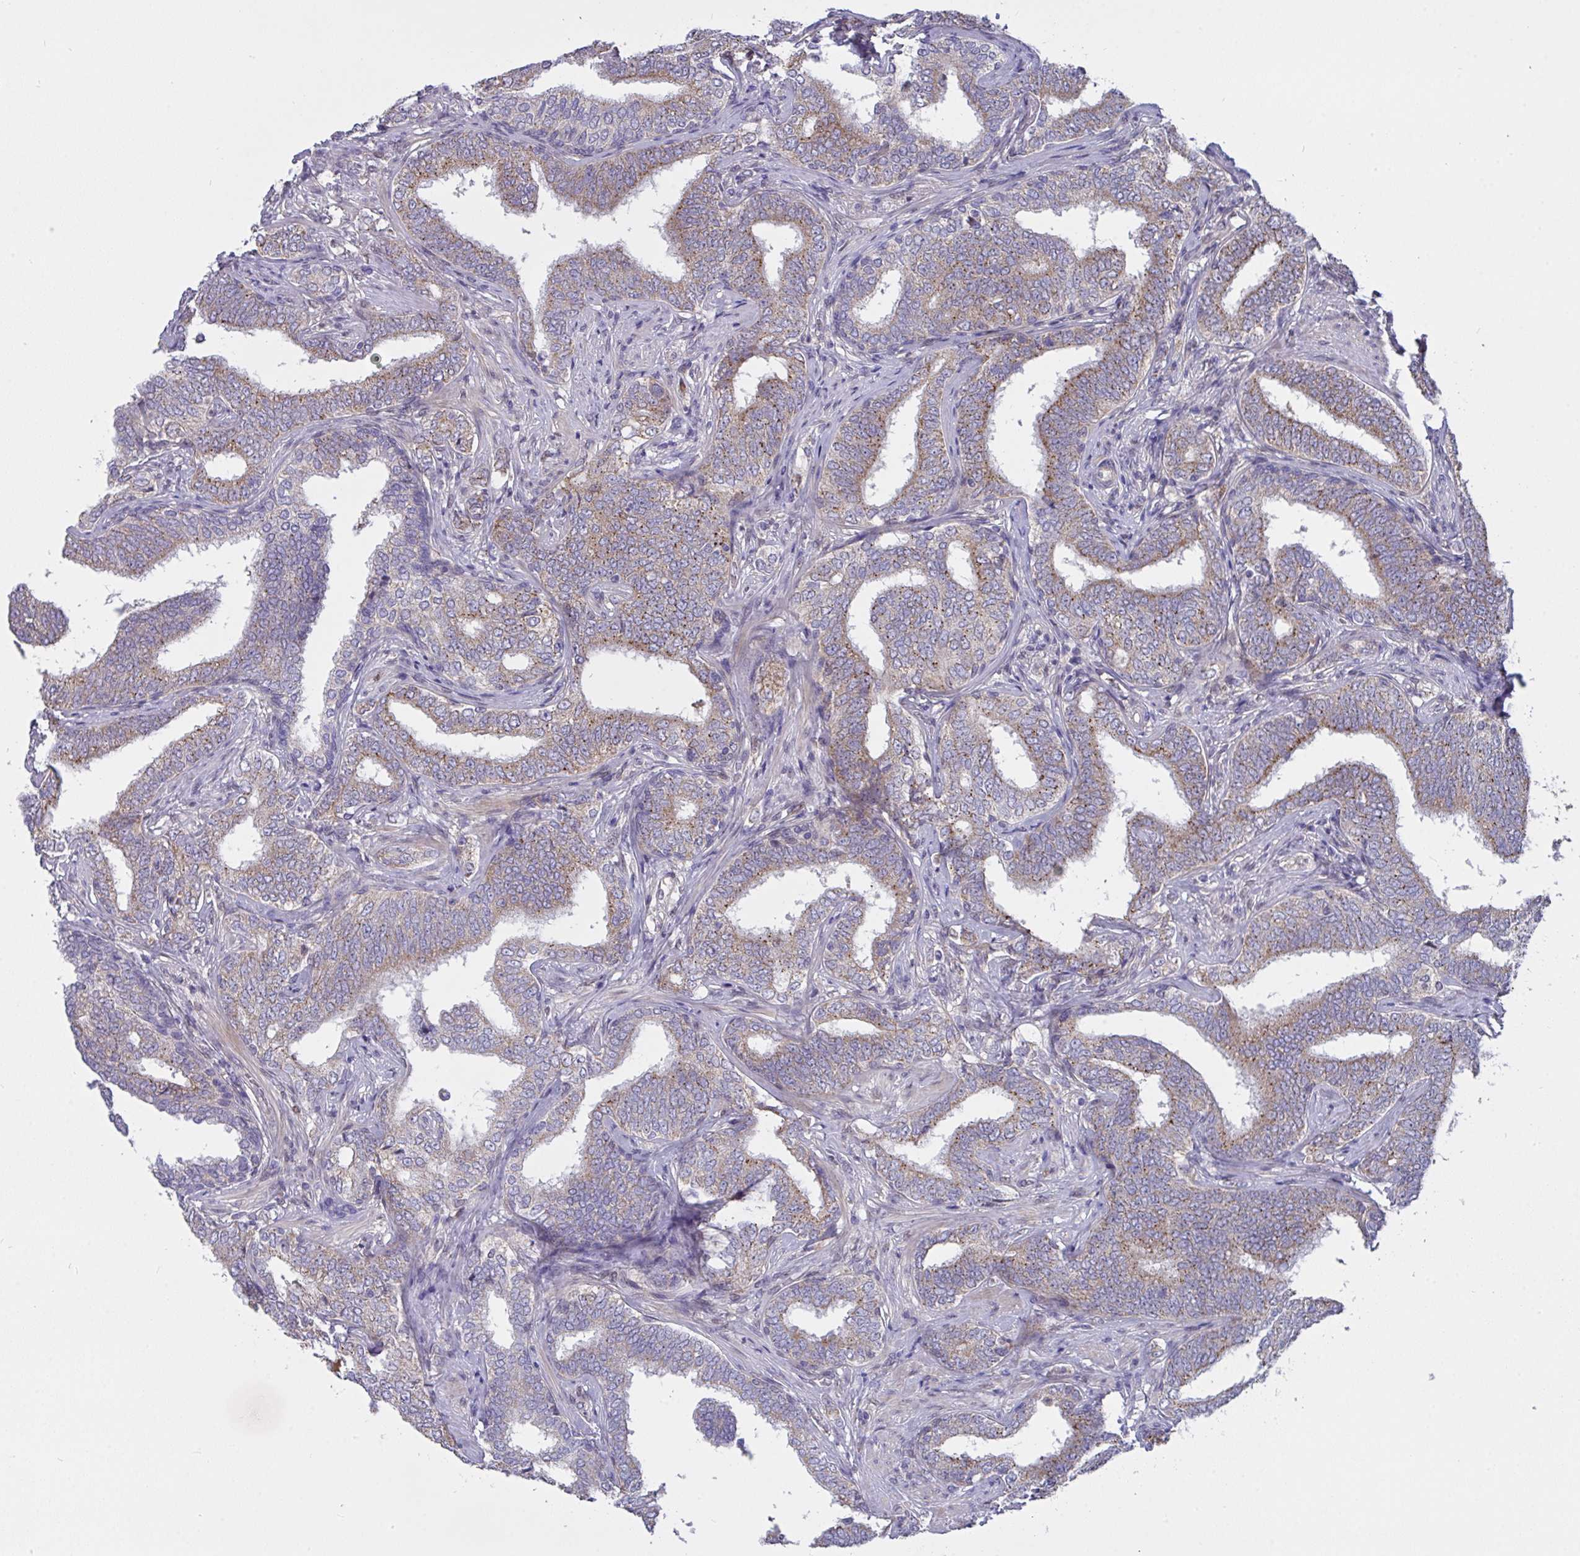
{"staining": {"intensity": "moderate", "quantity": "25%-75%", "location": "cytoplasmic/membranous"}, "tissue": "prostate cancer", "cell_type": "Tumor cells", "image_type": "cancer", "snomed": [{"axis": "morphology", "description": "Adenocarcinoma, High grade"}, {"axis": "topography", "description": "Prostate"}], "caption": "Moderate cytoplasmic/membranous positivity is seen in about 25%-75% of tumor cells in prostate high-grade adenocarcinoma.", "gene": "L3HYPDH", "patient": {"sex": "male", "age": 72}}